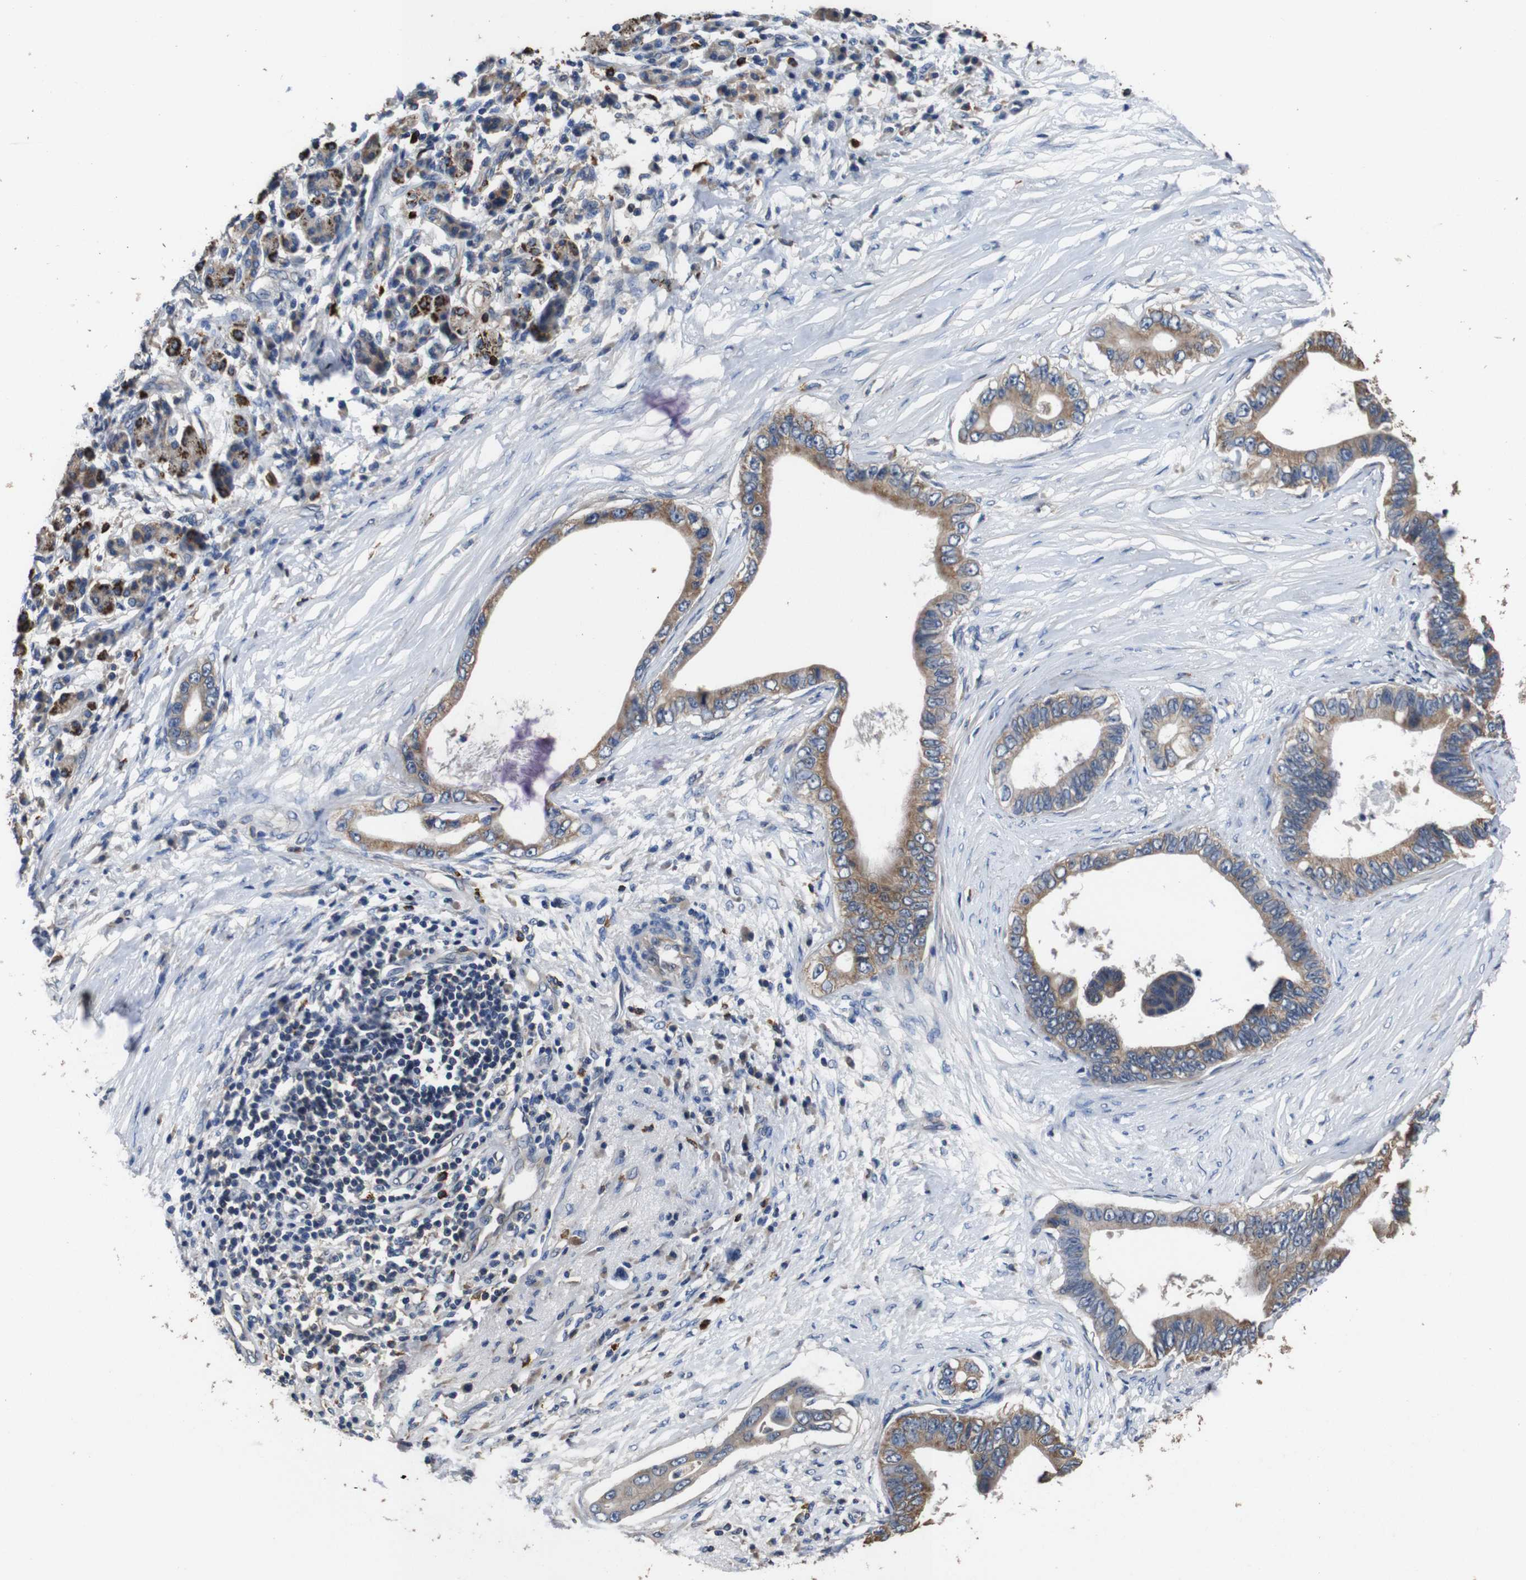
{"staining": {"intensity": "moderate", "quantity": ">75%", "location": "cytoplasmic/membranous"}, "tissue": "pancreatic cancer", "cell_type": "Tumor cells", "image_type": "cancer", "snomed": [{"axis": "morphology", "description": "Adenocarcinoma, NOS"}, {"axis": "topography", "description": "Pancreas"}], "caption": "DAB immunohistochemical staining of human adenocarcinoma (pancreatic) exhibits moderate cytoplasmic/membranous protein positivity in about >75% of tumor cells. (Brightfield microscopy of DAB IHC at high magnification).", "gene": "GLIPR1", "patient": {"sex": "male", "age": 77}}